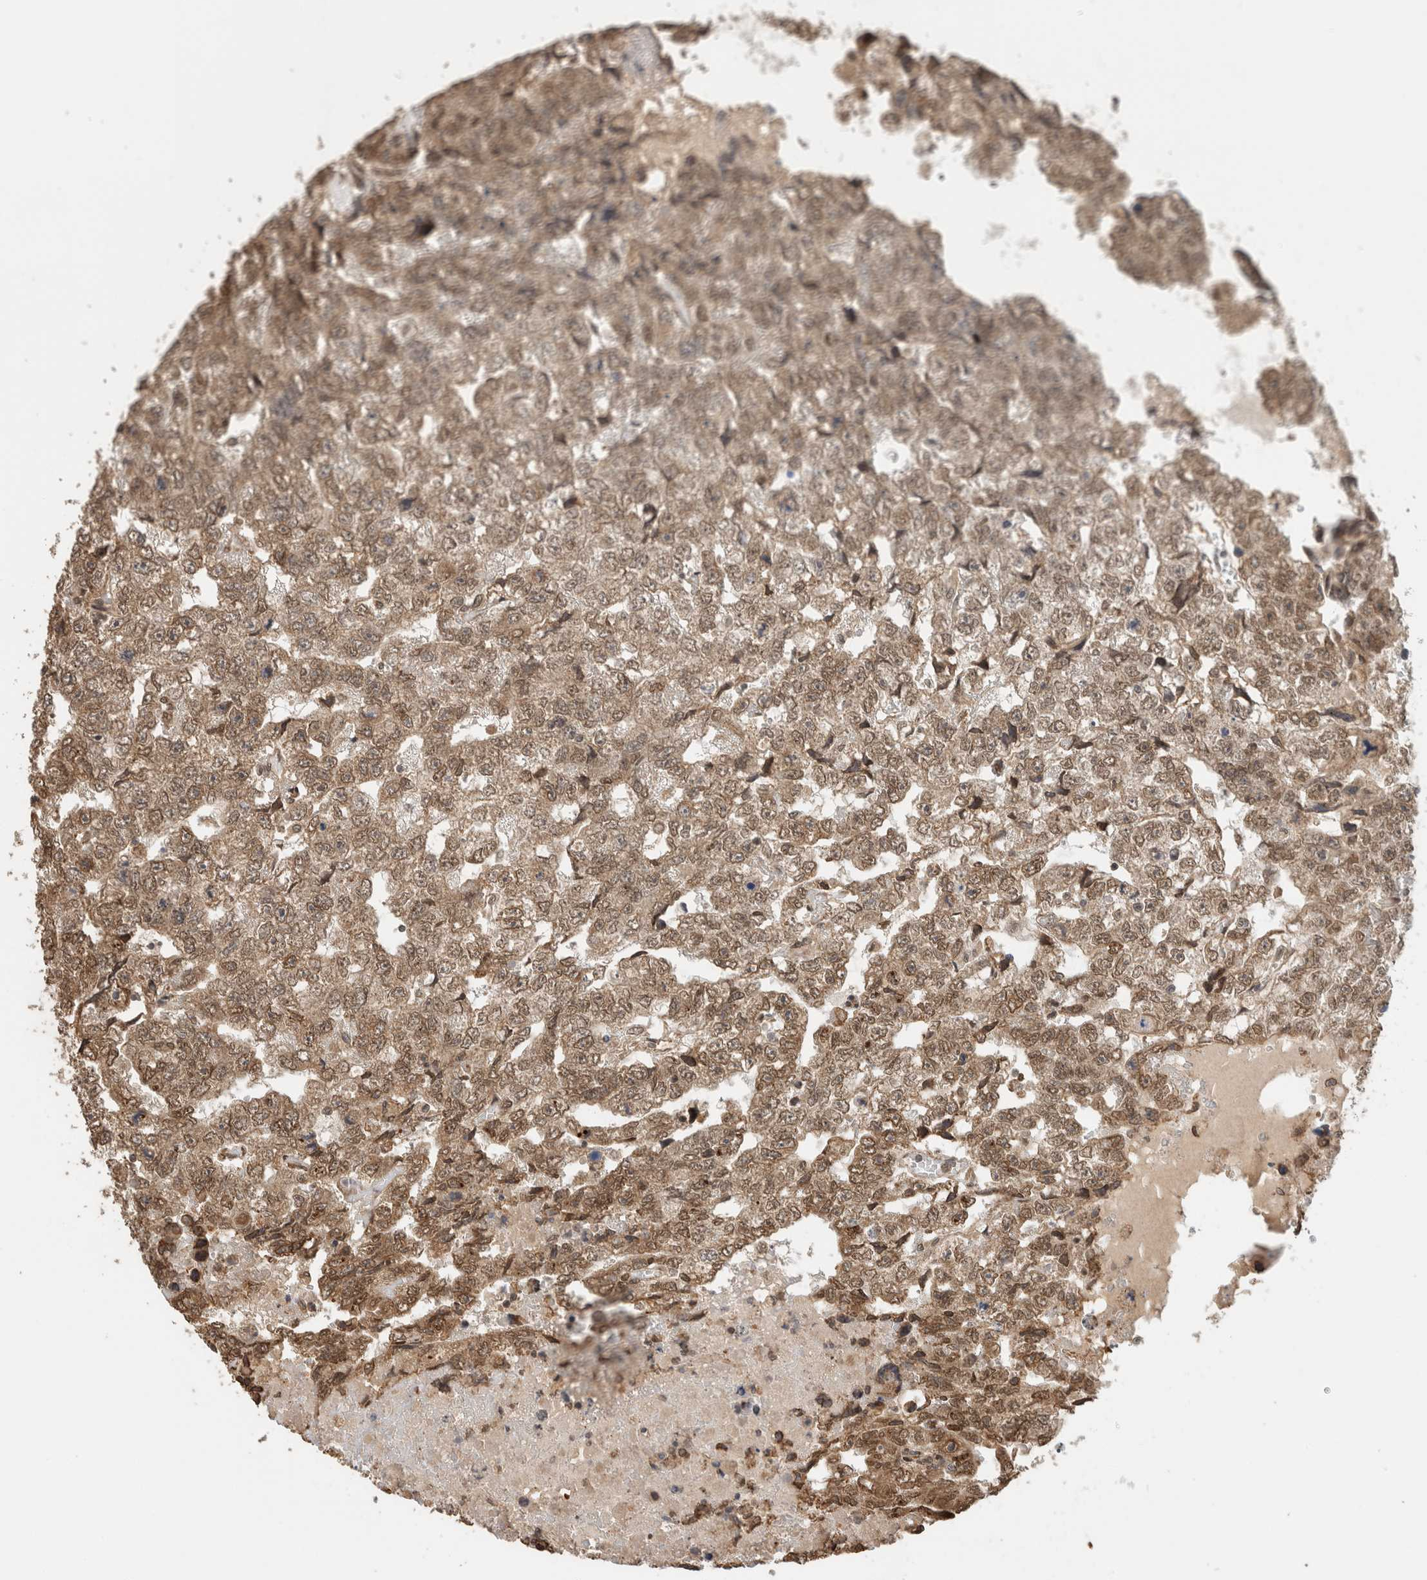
{"staining": {"intensity": "moderate", "quantity": ">75%", "location": "nuclear"}, "tissue": "testis cancer", "cell_type": "Tumor cells", "image_type": "cancer", "snomed": [{"axis": "morphology", "description": "Carcinoma, Embryonal, NOS"}, {"axis": "topography", "description": "Testis"}], "caption": "Embryonal carcinoma (testis) stained for a protein shows moderate nuclear positivity in tumor cells.", "gene": "C1orf21", "patient": {"sex": "male", "age": 36}}